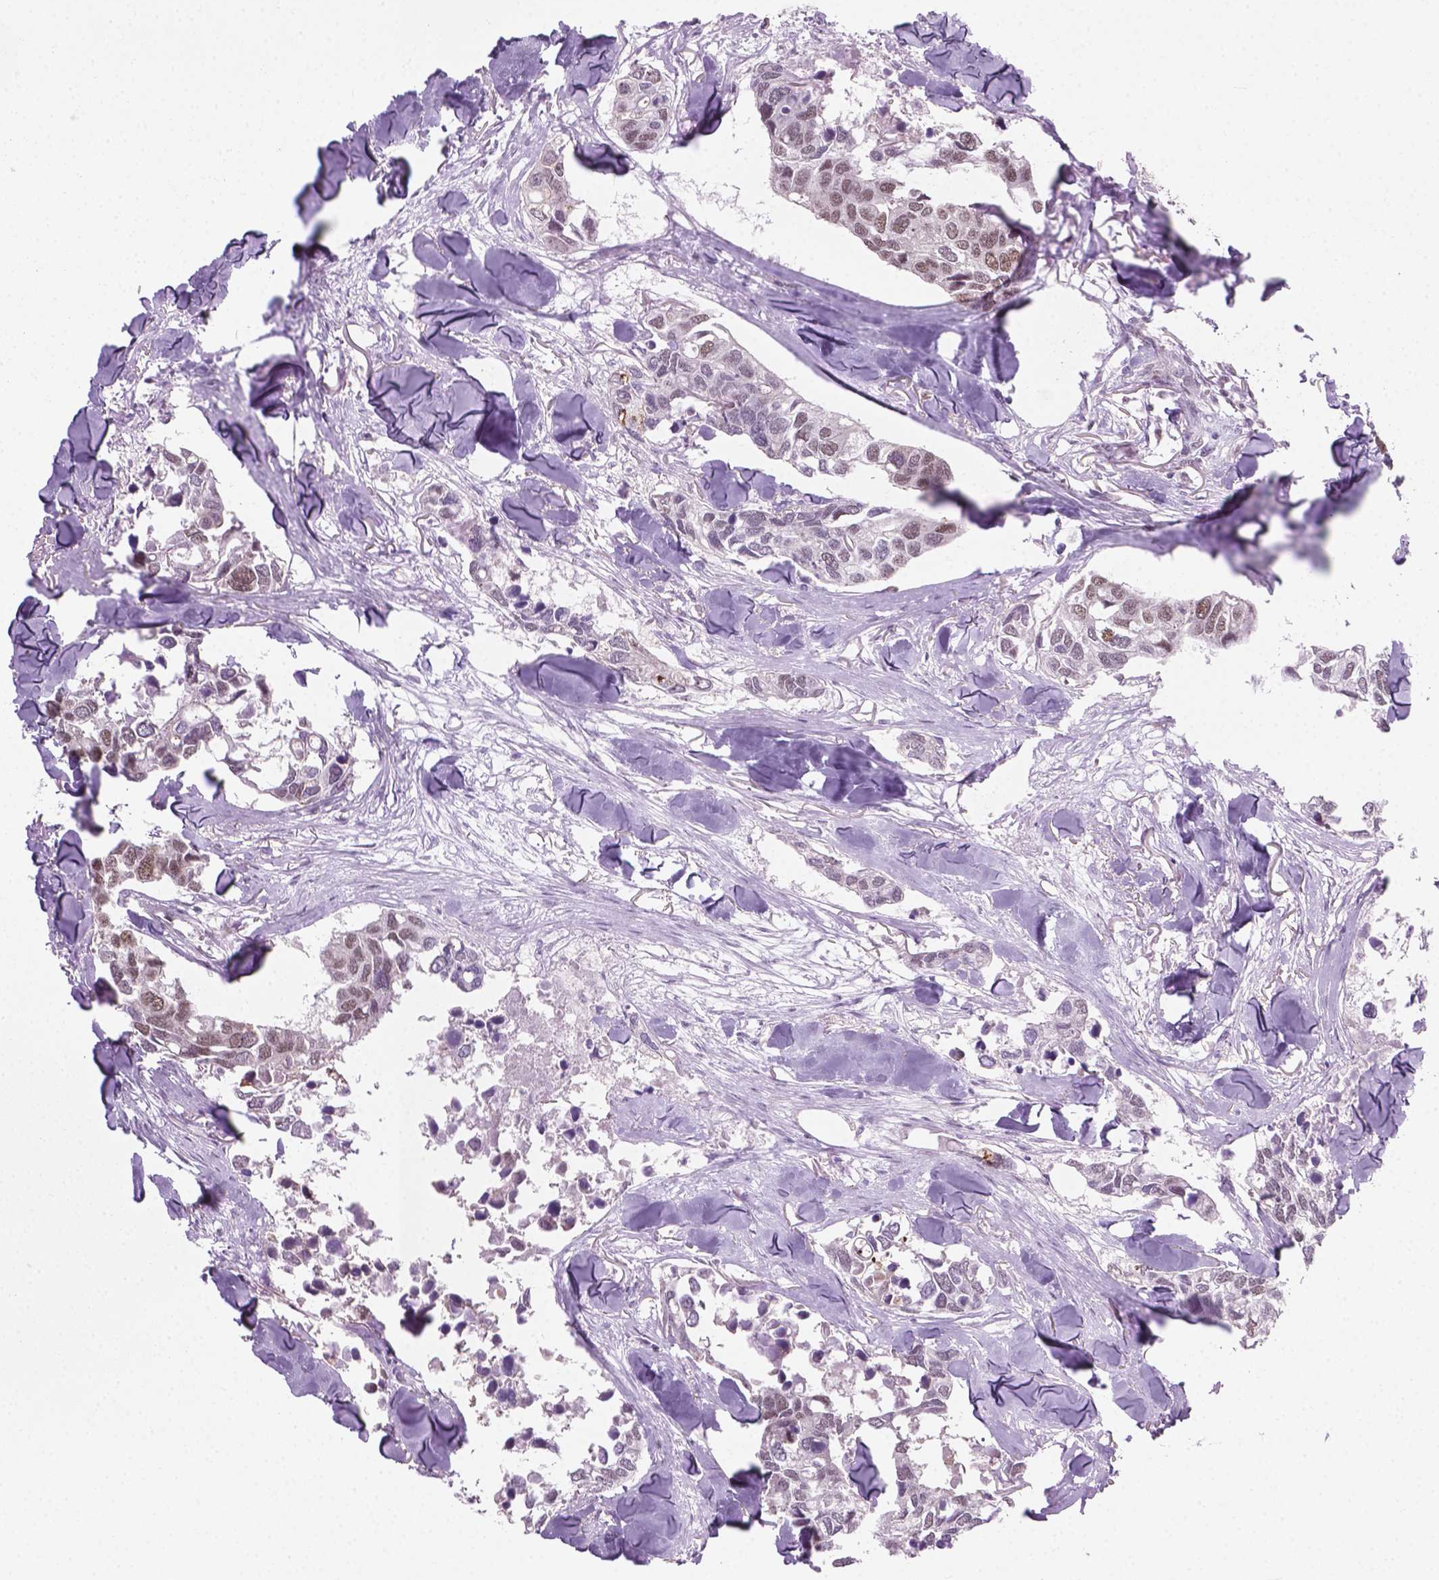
{"staining": {"intensity": "moderate", "quantity": ">75%", "location": "nuclear"}, "tissue": "breast cancer", "cell_type": "Tumor cells", "image_type": "cancer", "snomed": [{"axis": "morphology", "description": "Duct carcinoma"}, {"axis": "topography", "description": "Breast"}], "caption": "About >75% of tumor cells in human intraductal carcinoma (breast) demonstrate moderate nuclear protein positivity as visualized by brown immunohistochemical staining.", "gene": "PHAX", "patient": {"sex": "female", "age": 83}}